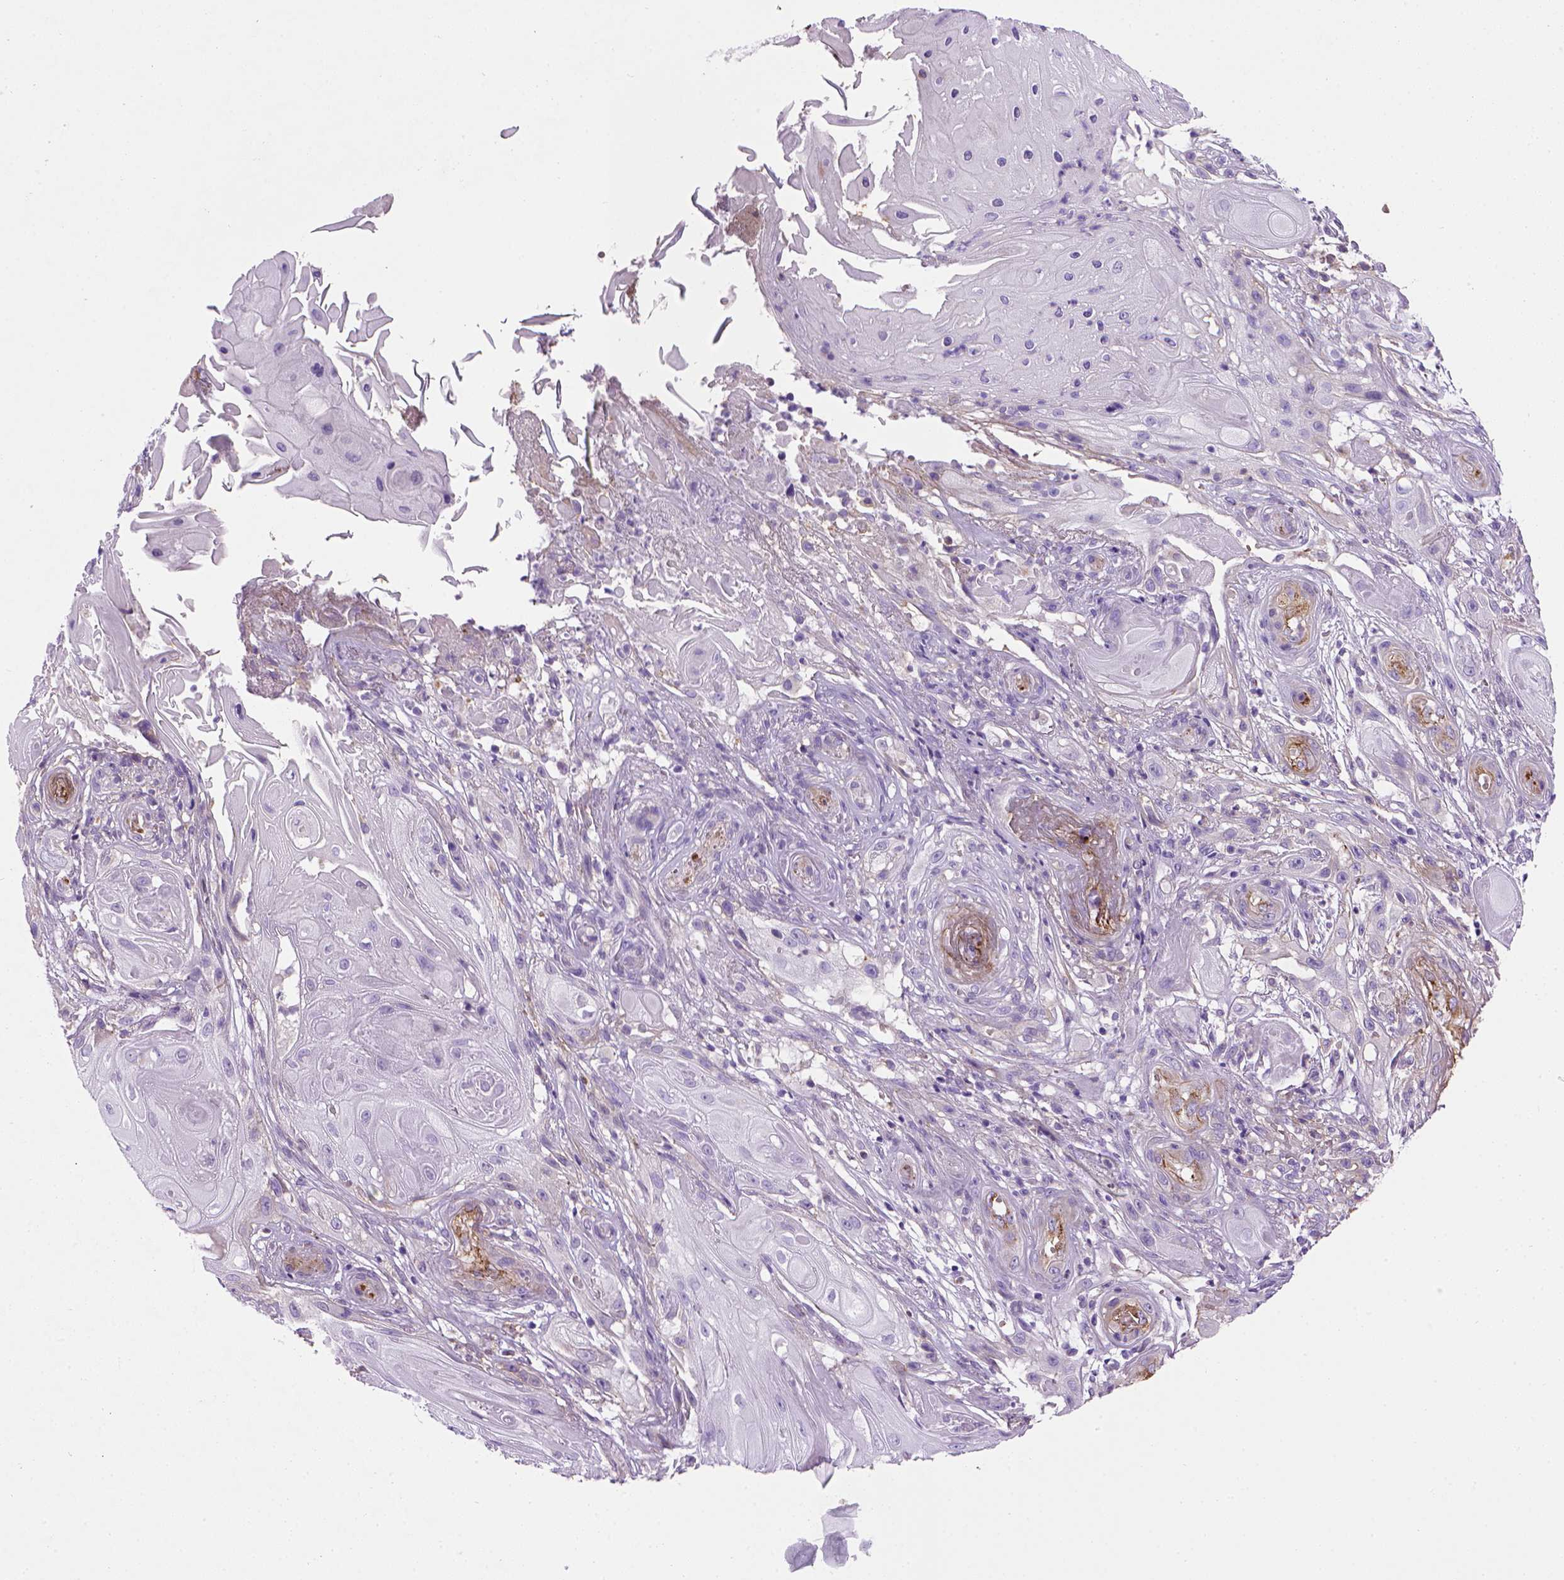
{"staining": {"intensity": "negative", "quantity": "none", "location": "none"}, "tissue": "skin cancer", "cell_type": "Tumor cells", "image_type": "cancer", "snomed": [{"axis": "morphology", "description": "Squamous cell carcinoma, NOS"}, {"axis": "topography", "description": "Skin"}], "caption": "Immunohistochemistry (IHC) micrograph of neoplastic tissue: human skin cancer stained with DAB displays no significant protein positivity in tumor cells.", "gene": "VWF", "patient": {"sex": "male", "age": 62}}